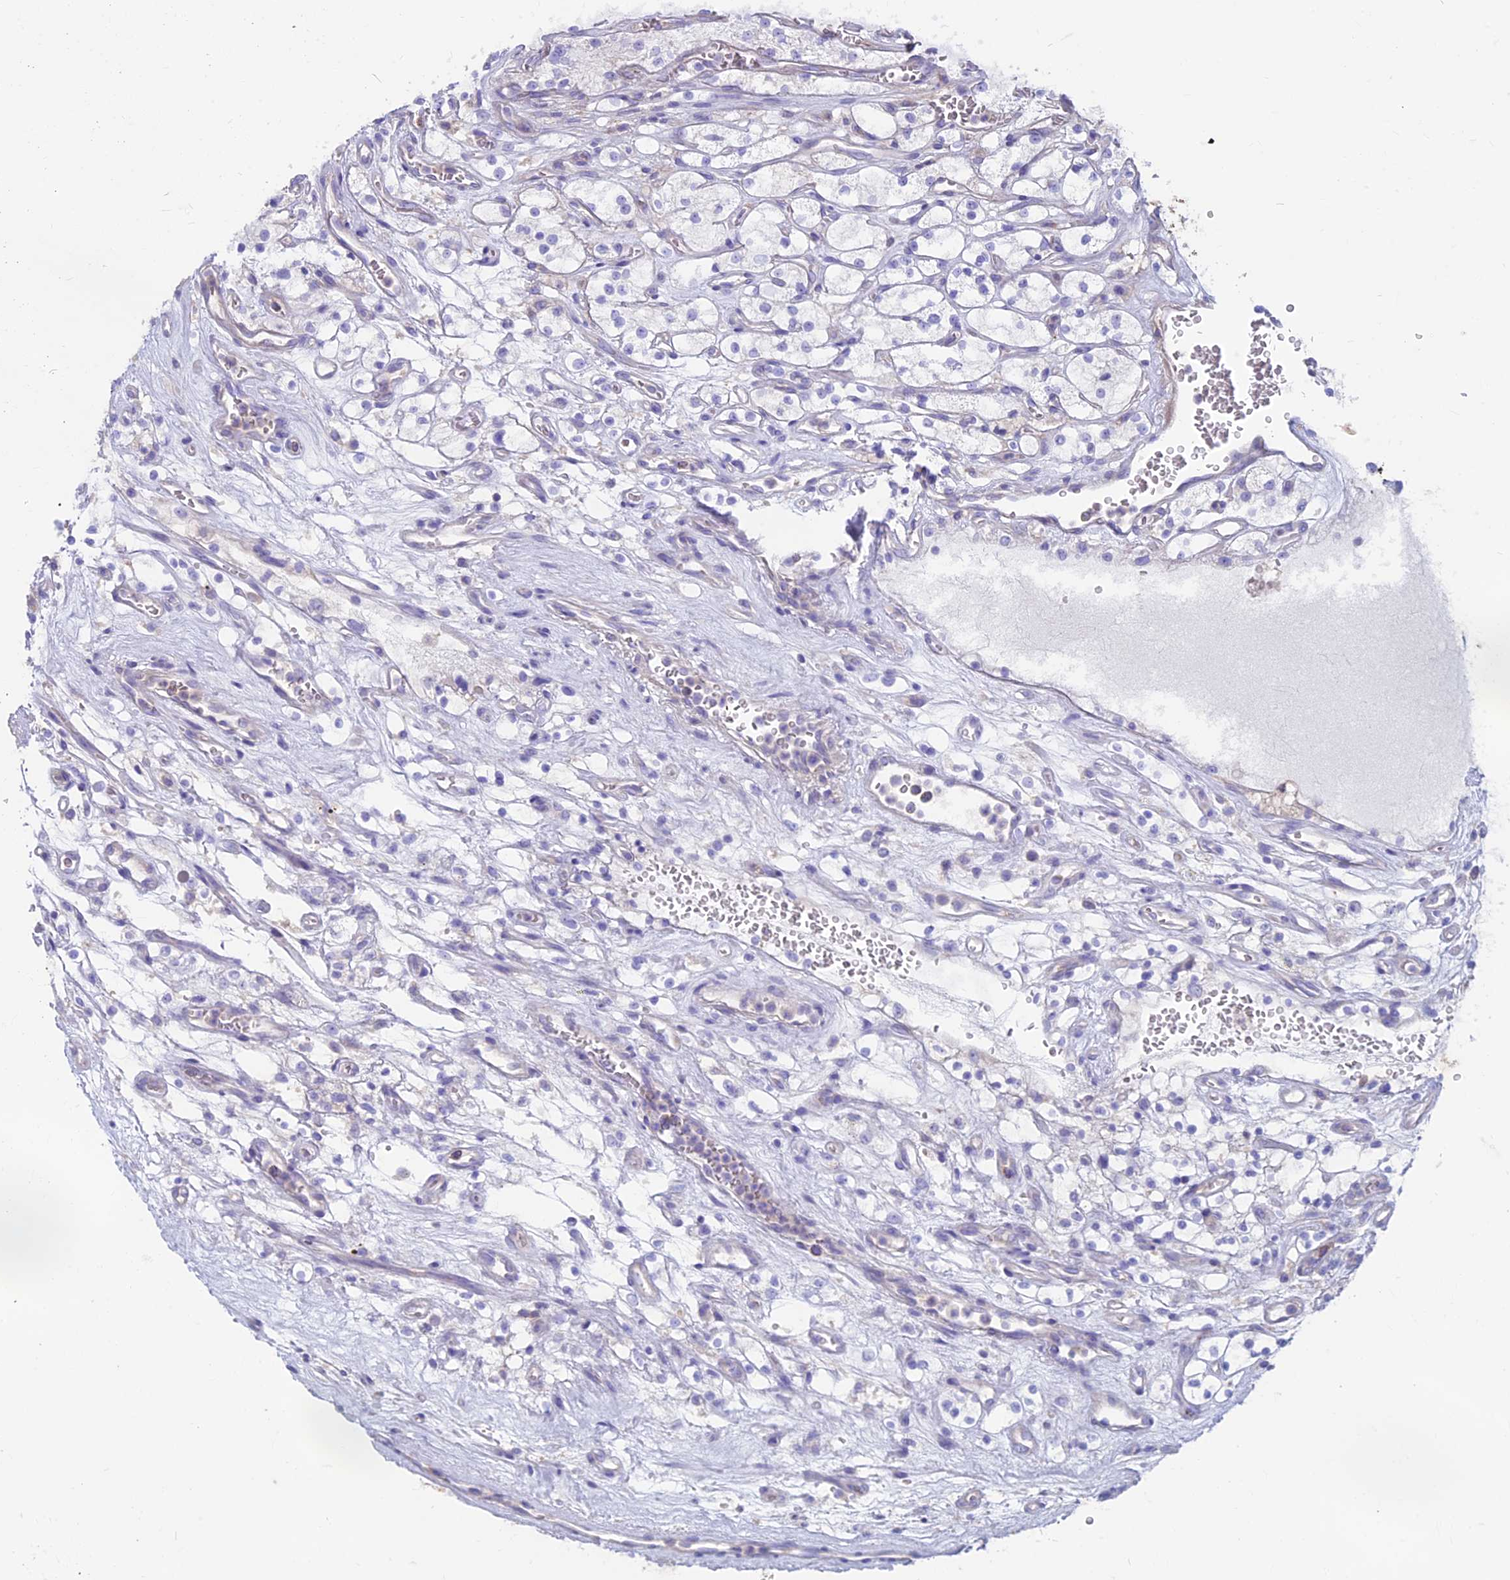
{"staining": {"intensity": "negative", "quantity": "none", "location": "none"}, "tissue": "renal cancer", "cell_type": "Tumor cells", "image_type": "cancer", "snomed": [{"axis": "morphology", "description": "Adenocarcinoma, NOS"}, {"axis": "topography", "description": "Kidney"}], "caption": "Tumor cells show no significant protein staining in renal cancer (adenocarcinoma).", "gene": "CDAN1", "patient": {"sex": "female", "age": 69}}